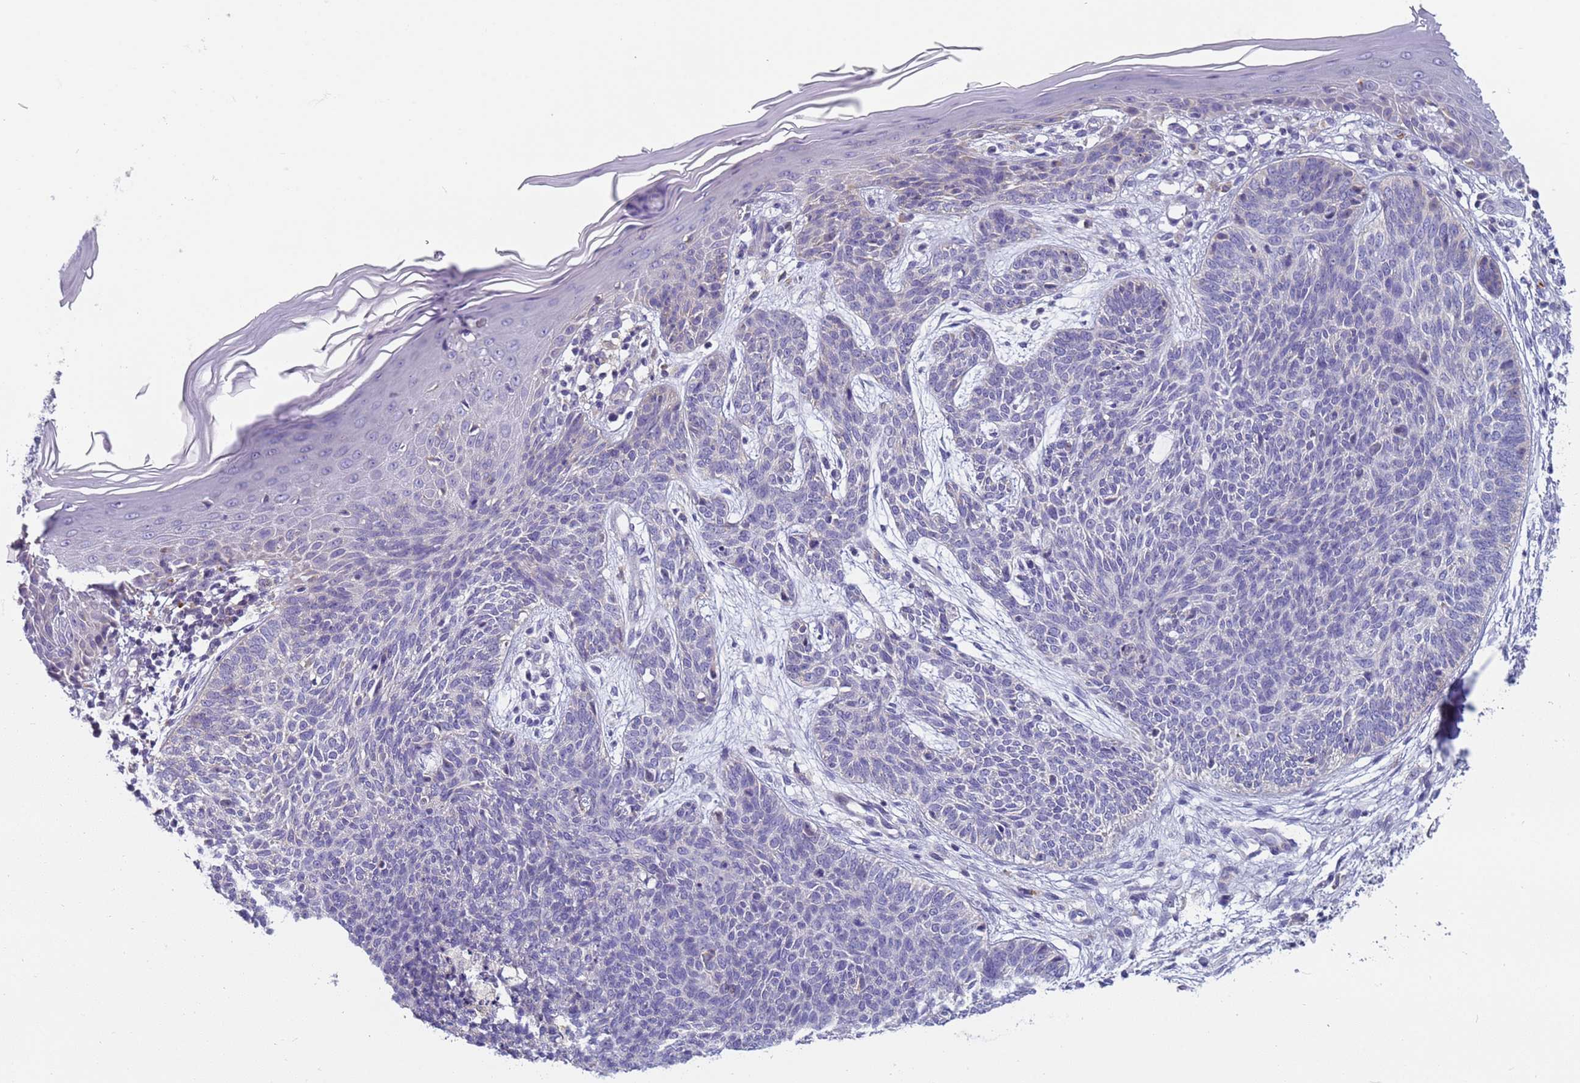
{"staining": {"intensity": "negative", "quantity": "none", "location": "none"}, "tissue": "skin cancer", "cell_type": "Tumor cells", "image_type": "cancer", "snomed": [{"axis": "morphology", "description": "Basal cell carcinoma"}, {"axis": "topography", "description": "Skin"}], "caption": "Tumor cells are negative for protein expression in human skin cancer. Nuclei are stained in blue.", "gene": "CR1", "patient": {"sex": "female", "age": 66}}